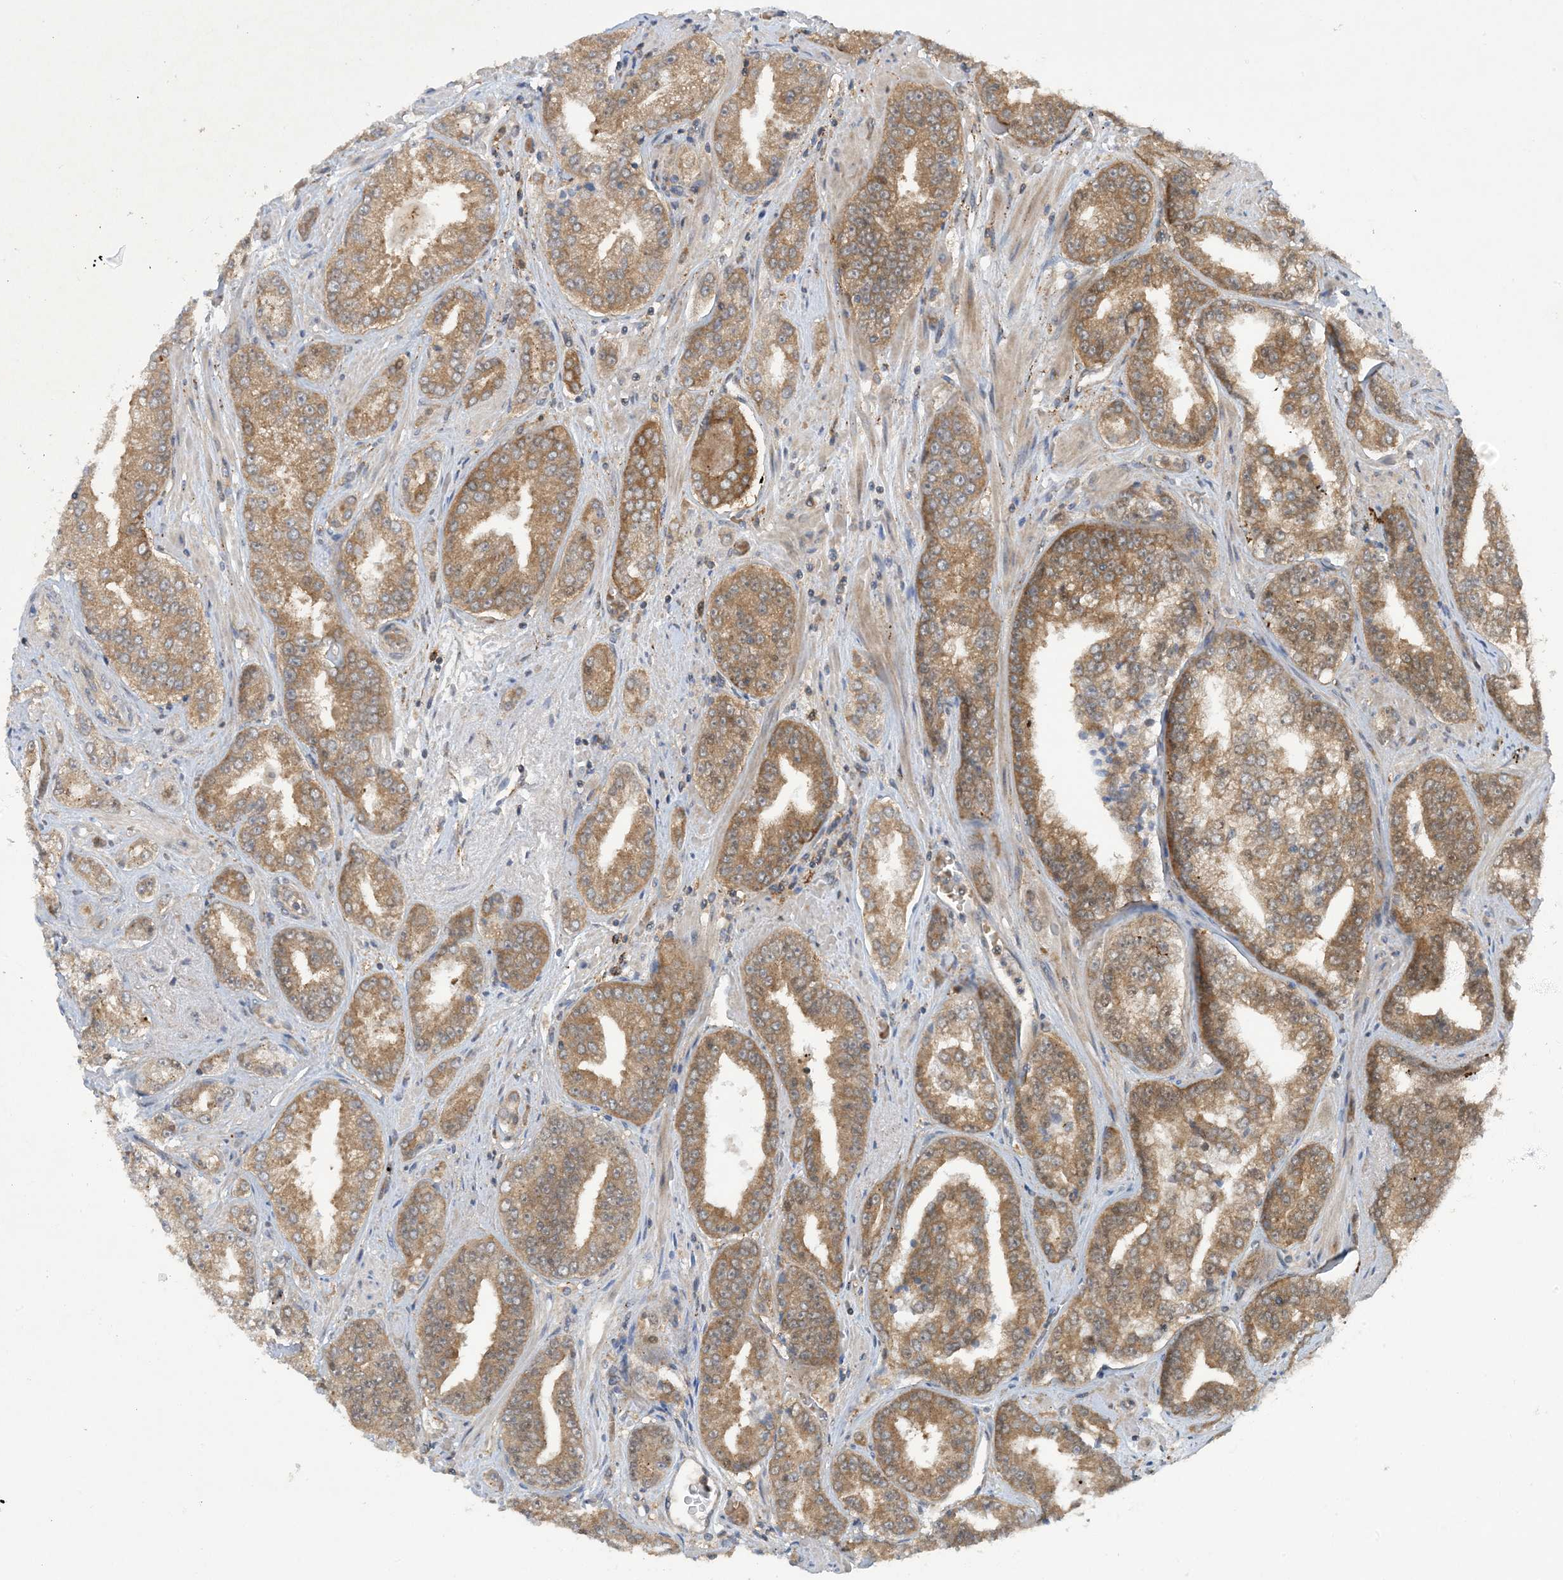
{"staining": {"intensity": "moderate", "quantity": "25%-75%", "location": "cytoplasmic/membranous"}, "tissue": "prostate cancer", "cell_type": "Tumor cells", "image_type": "cancer", "snomed": [{"axis": "morphology", "description": "Adenocarcinoma, High grade"}, {"axis": "topography", "description": "Prostate"}], "caption": "Immunohistochemical staining of human prostate cancer (high-grade adenocarcinoma) exhibits medium levels of moderate cytoplasmic/membranous protein expression in approximately 25%-75% of tumor cells.", "gene": "STAM2", "patient": {"sex": "male", "age": 71}}